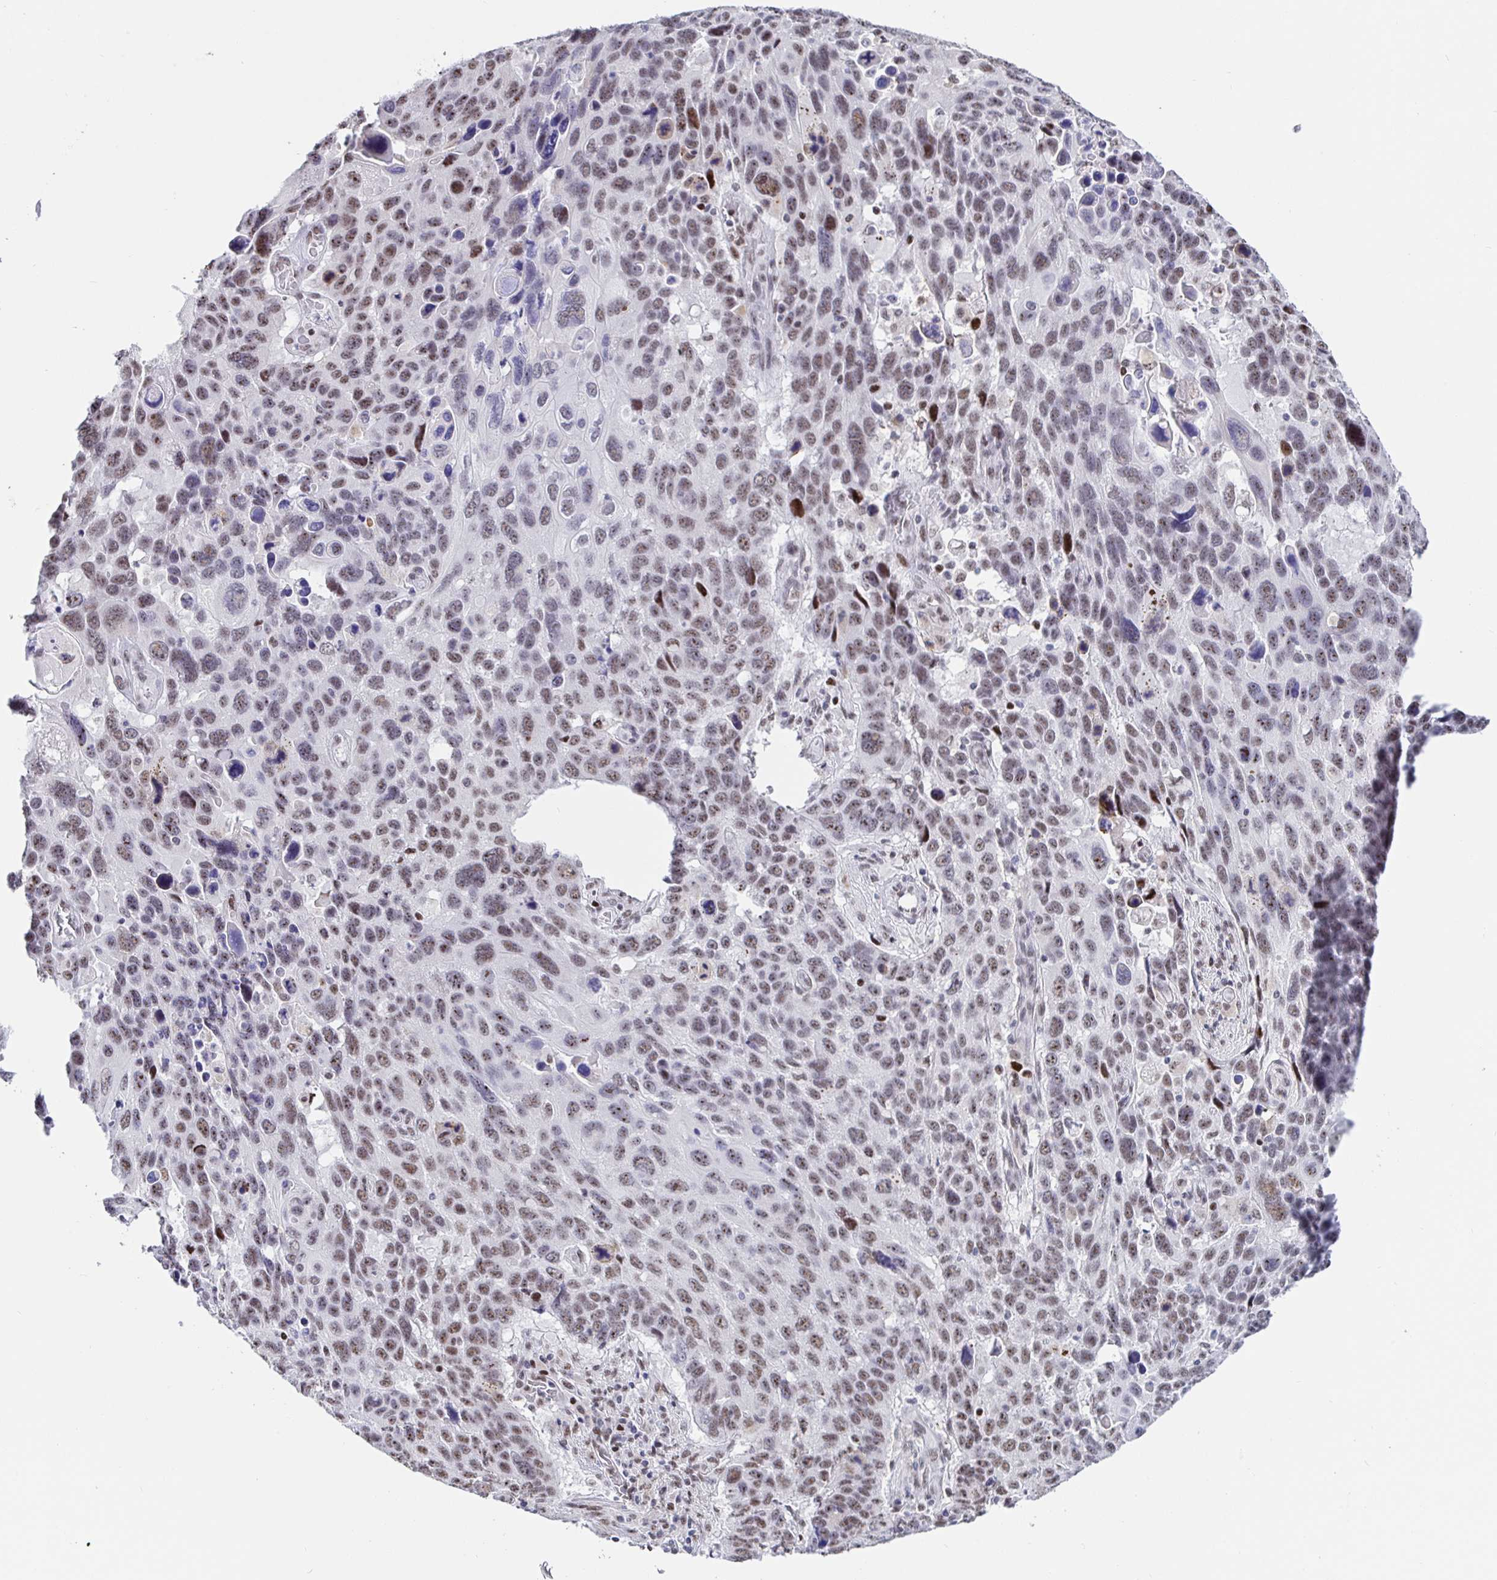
{"staining": {"intensity": "weak", "quantity": "25%-75%", "location": "nuclear"}, "tissue": "lung cancer", "cell_type": "Tumor cells", "image_type": "cancer", "snomed": [{"axis": "morphology", "description": "Squamous cell carcinoma, NOS"}, {"axis": "topography", "description": "Lung"}], "caption": "This is a histology image of immunohistochemistry staining of lung cancer (squamous cell carcinoma), which shows weak staining in the nuclear of tumor cells.", "gene": "SETD5", "patient": {"sex": "male", "age": 68}}